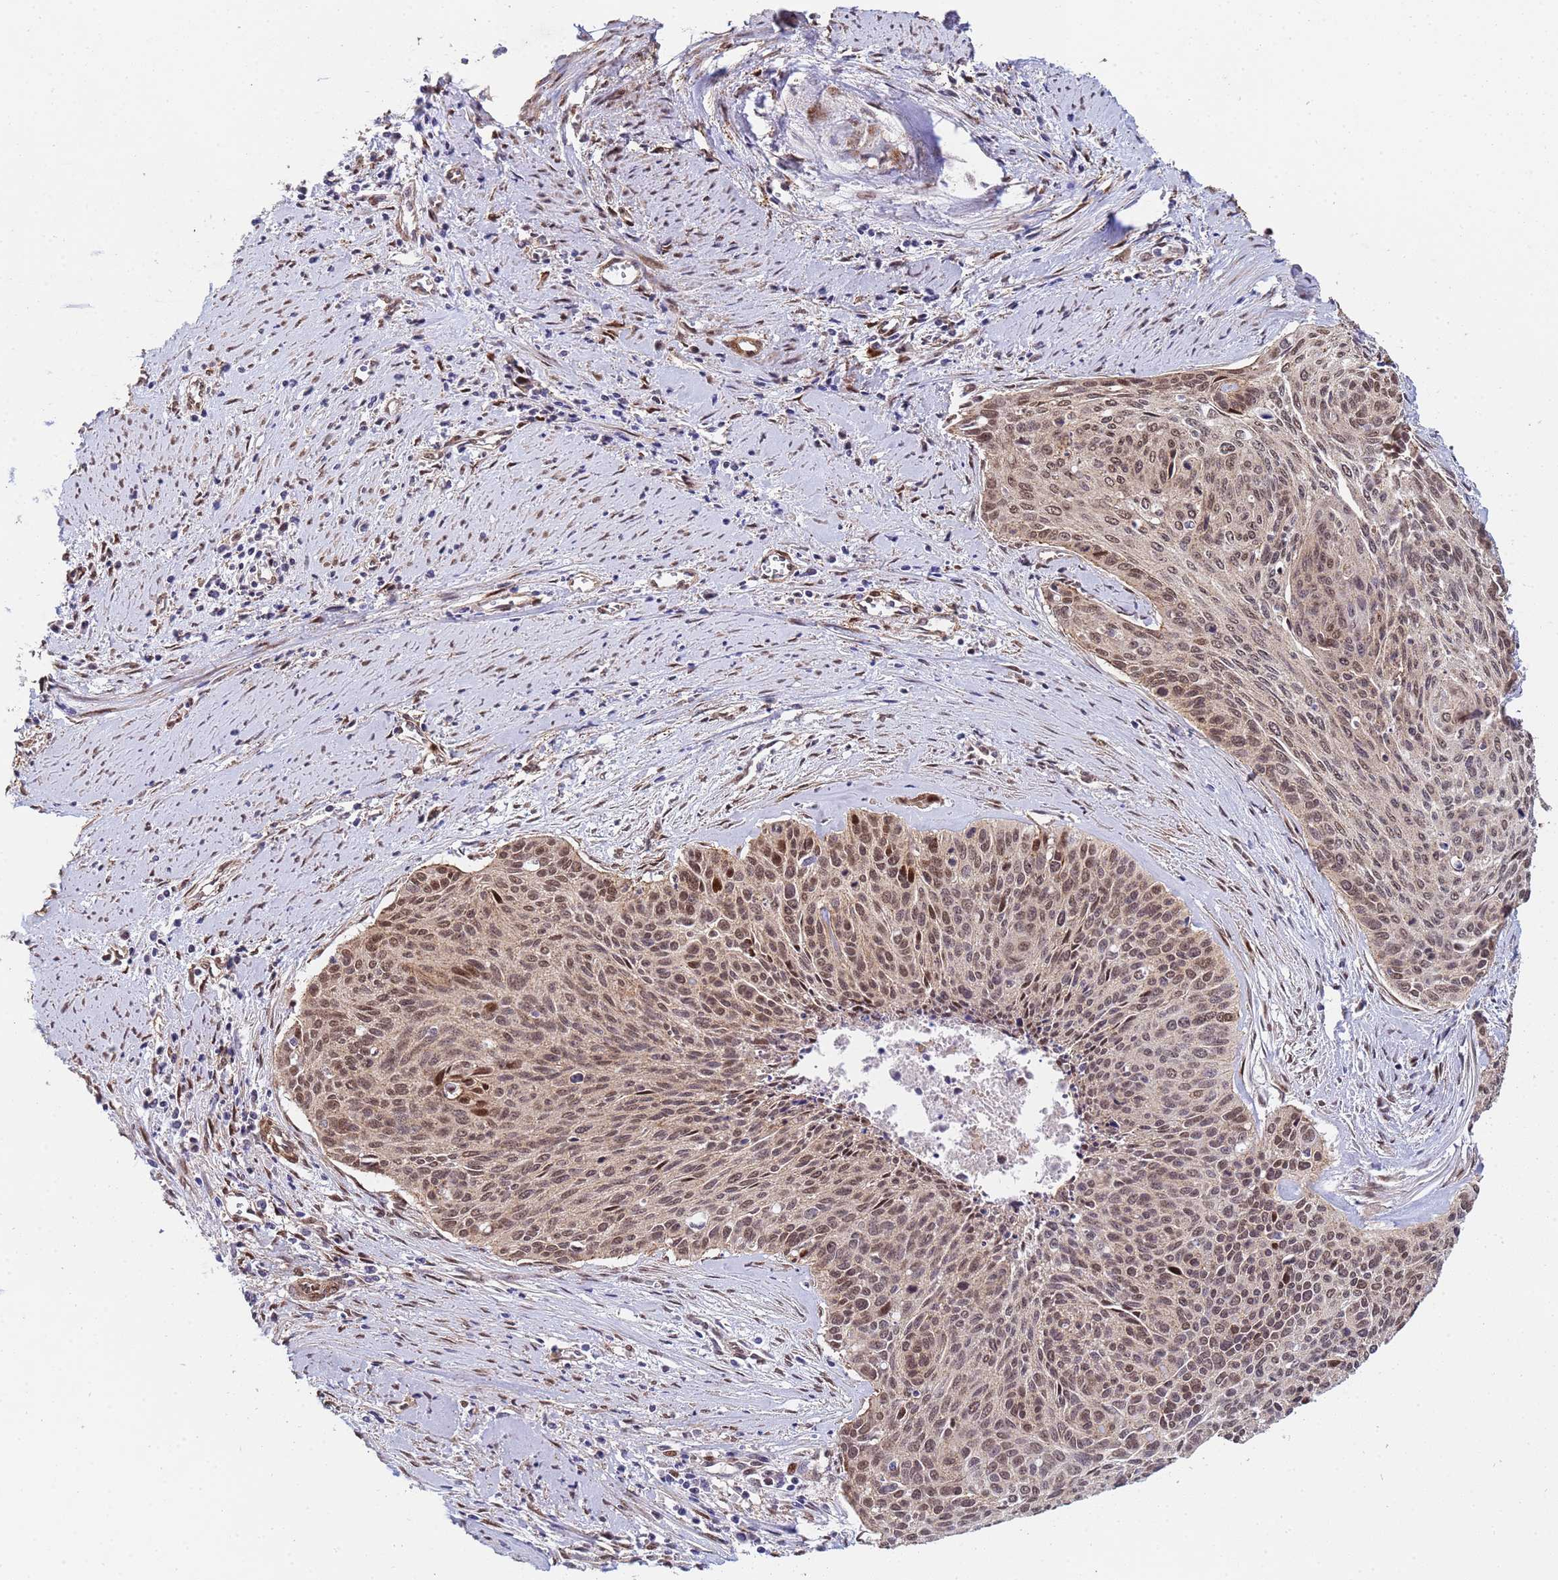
{"staining": {"intensity": "moderate", "quantity": ">75%", "location": "cytoplasmic/membranous,nuclear"}, "tissue": "cervical cancer", "cell_type": "Tumor cells", "image_type": "cancer", "snomed": [{"axis": "morphology", "description": "Squamous cell carcinoma, NOS"}, {"axis": "topography", "description": "Cervix"}], "caption": "A high-resolution image shows IHC staining of cervical squamous cell carcinoma, which exhibits moderate cytoplasmic/membranous and nuclear positivity in approximately >75% of tumor cells.", "gene": "TRIP6", "patient": {"sex": "female", "age": 55}}